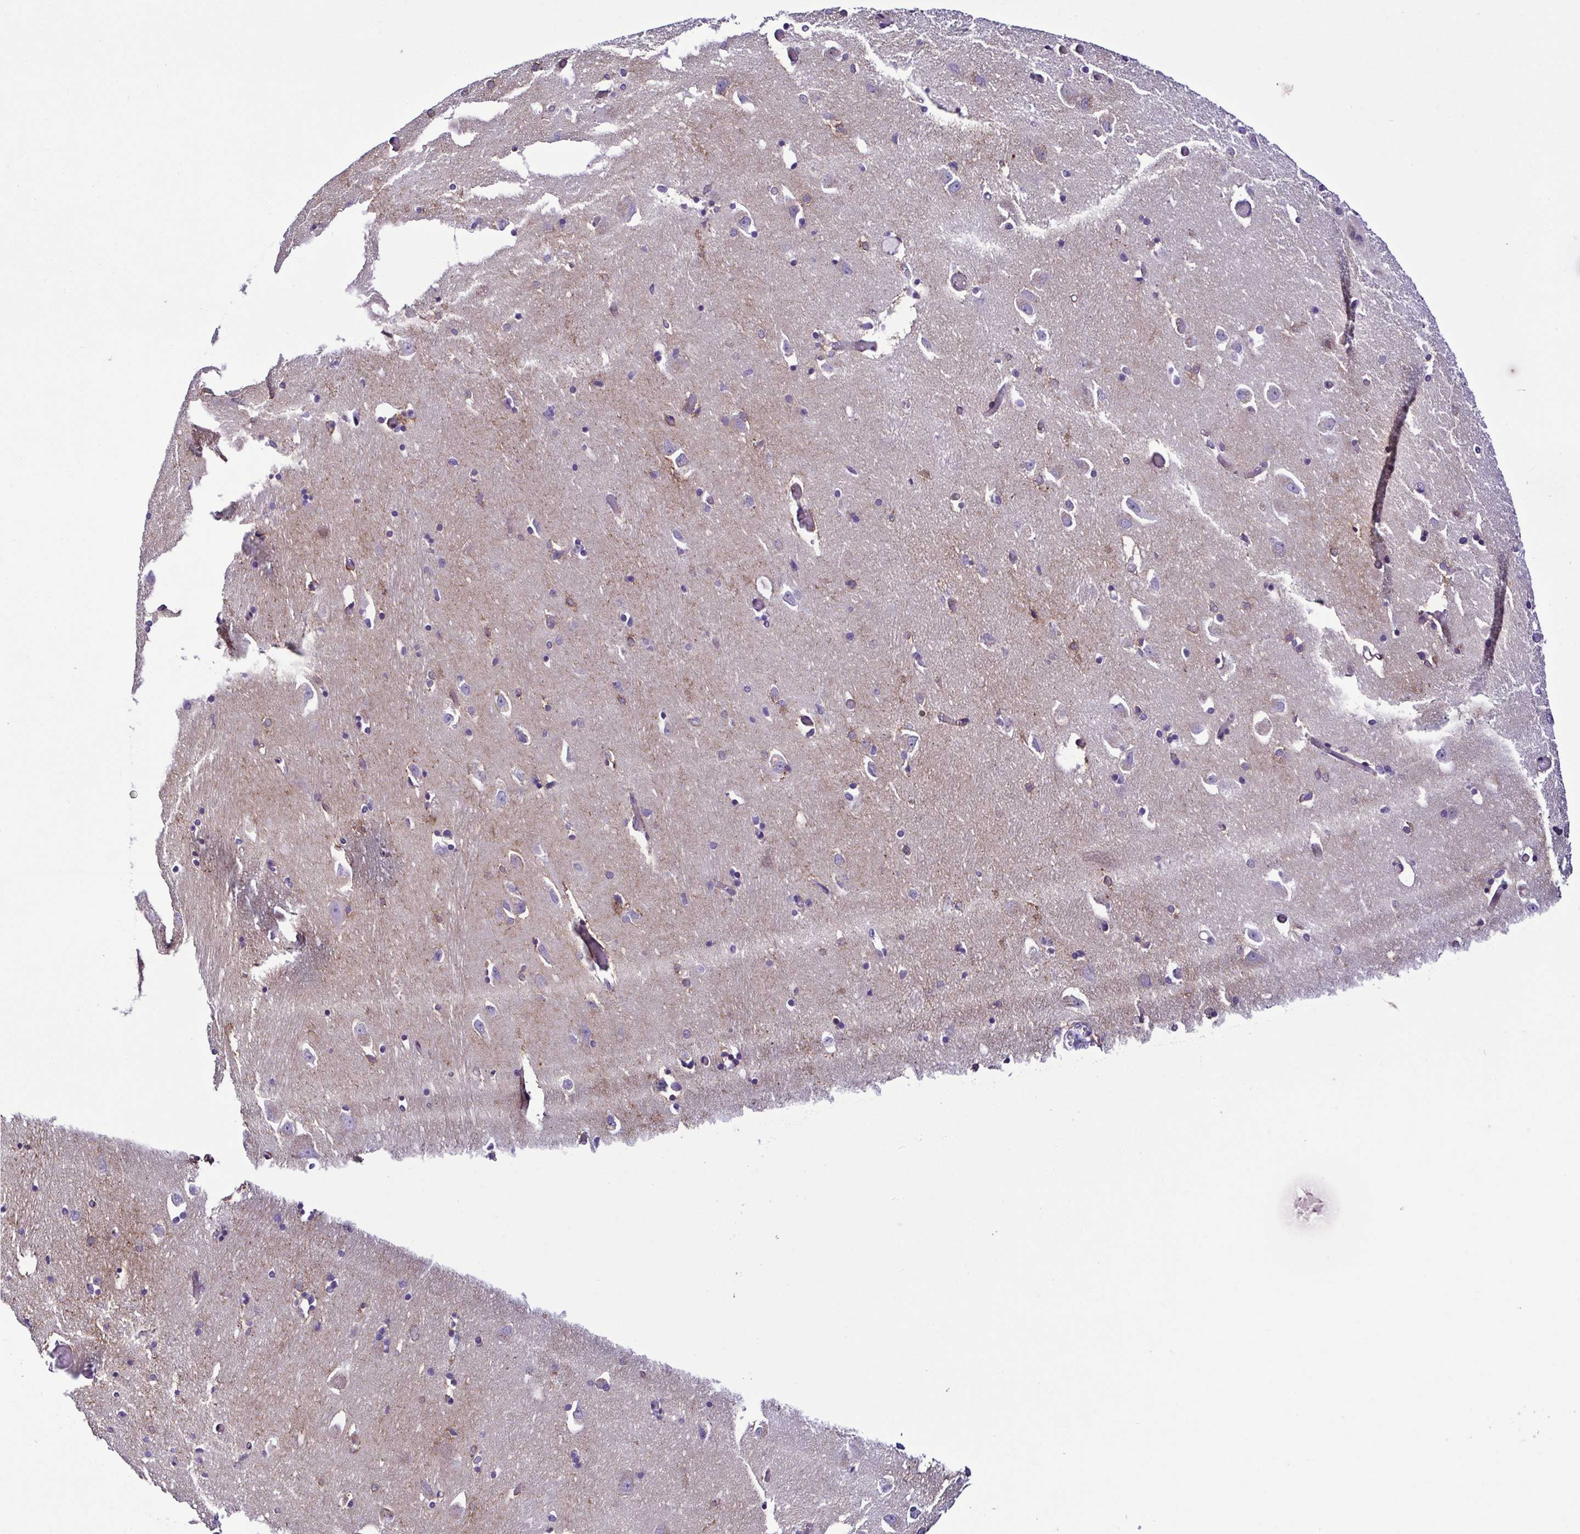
{"staining": {"intensity": "negative", "quantity": "none", "location": "none"}, "tissue": "caudate", "cell_type": "Glial cells", "image_type": "normal", "snomed": [{"axis": "morphology", "description": "Normal tissue, NOS"}, {"axis": "topography", "description": "Lateral ventricle wall"}, {"axis": "topography", "description": "Hippocampus"}], "caption": "The micrograph exhibits no staining of glial cells in benign caudate. (Stains: DAB immunohistochemistry with hematoxylin counter stain, Microscopy: brightfield microscopy at high magnification).", "gene": "SRL", "patient": {"sex": "female", "age": 63}}